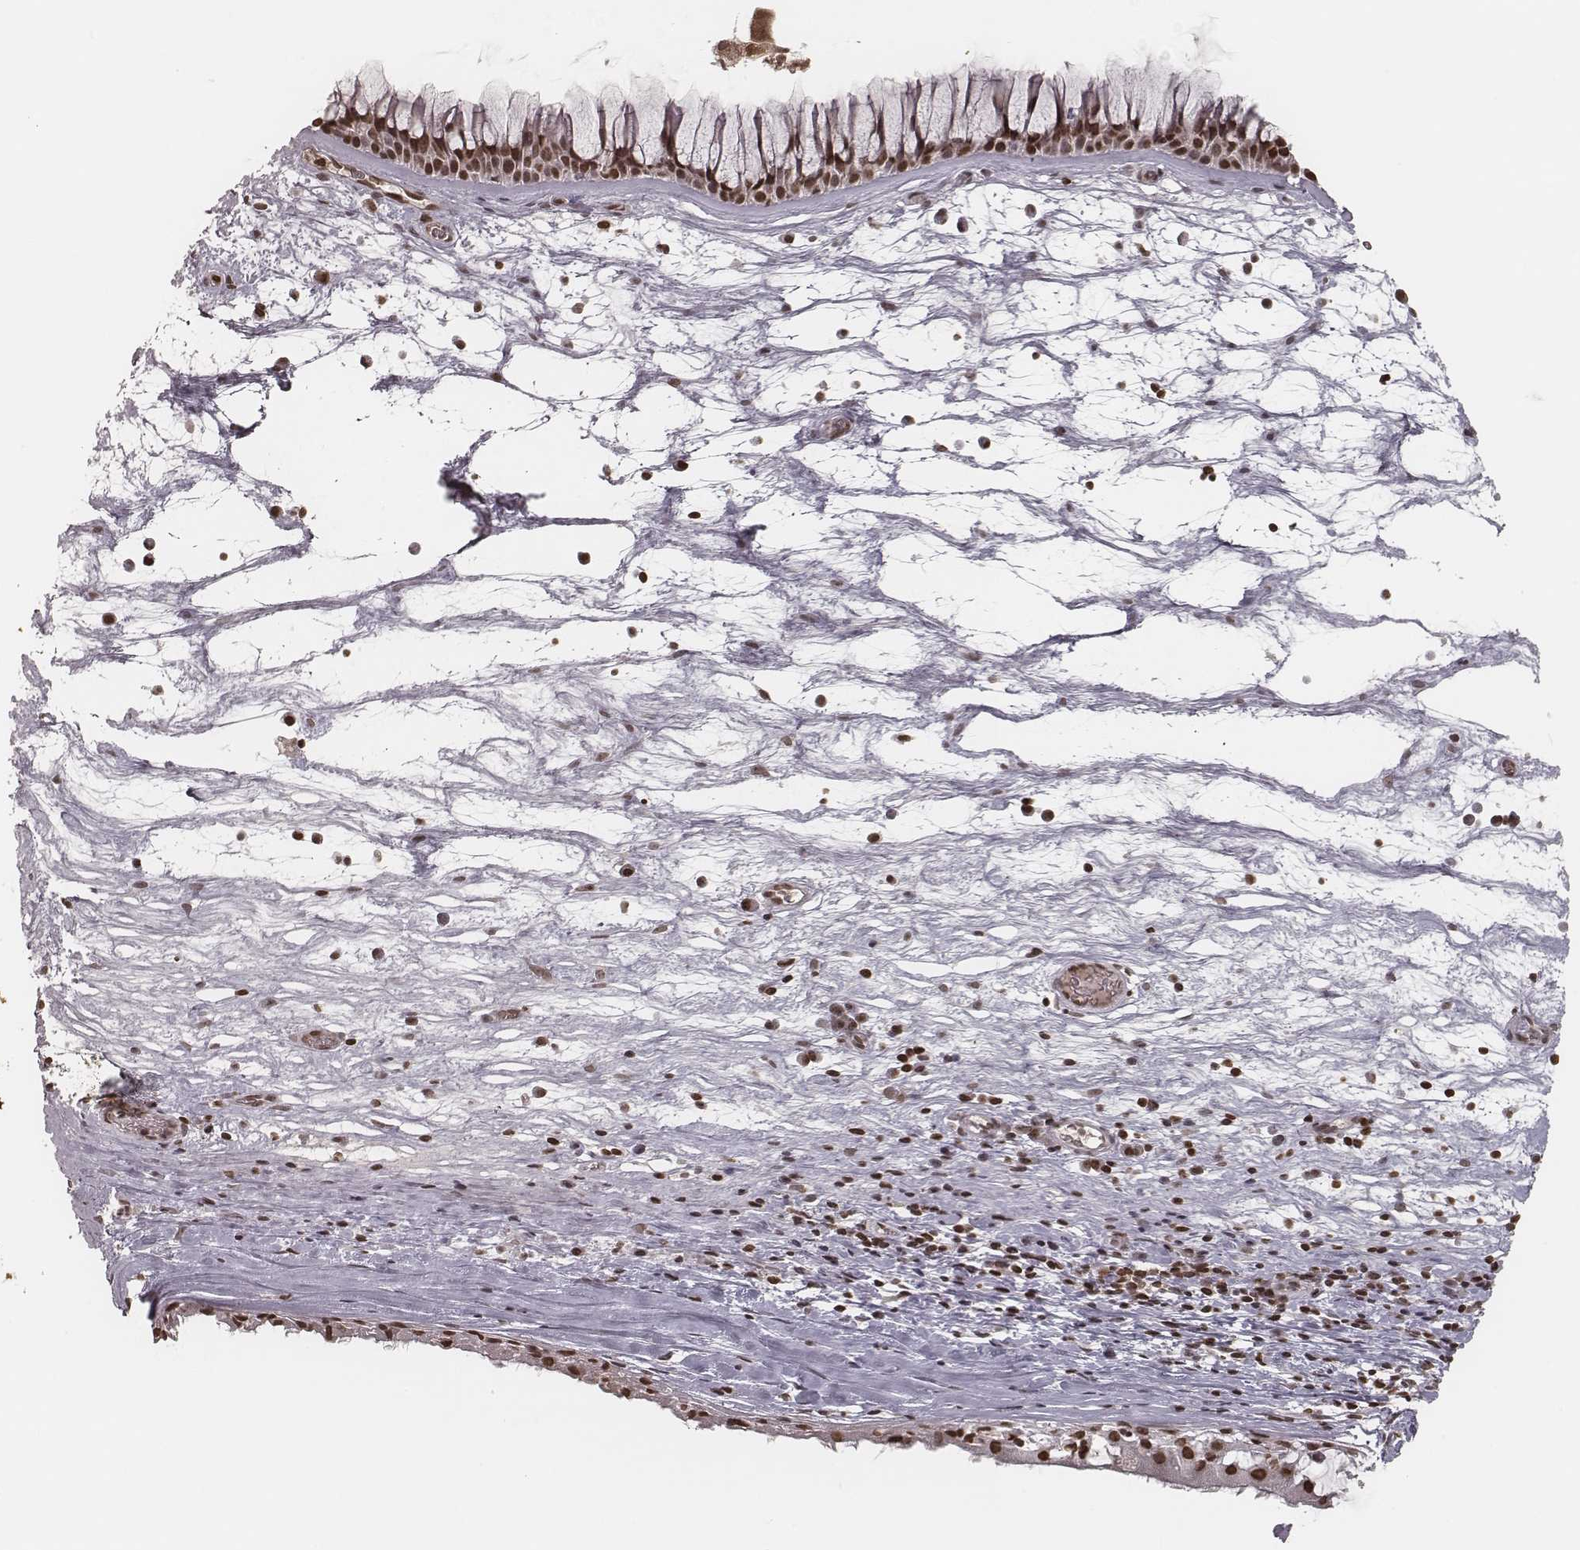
{"staining": {"intensity": "moderate", "quantity": ">75%", "location": "nuclear"}, "tissue": "nasopharynx", "cell_type": "Respiratory epithelial cells", "image_type": "normal", "snomed": [{"axis": "morphology", "description": "Normal tissue, NOS"}, {"axis": "topography", "description": "Nasopharynx"}], "caption": "A medium amount of moderate nuclear positivity is identified in about >75% of respiratory epithelial cells in unremarkable nasopharynx. The staining is performed using DAB (3,3'-diaminobenzidine) brown chromogen to label protein expression. The nuclei are counter-stained blue using hematoxylin.", "gene": "HMGA2", "patient": {"sex": "male", "age": 74}}